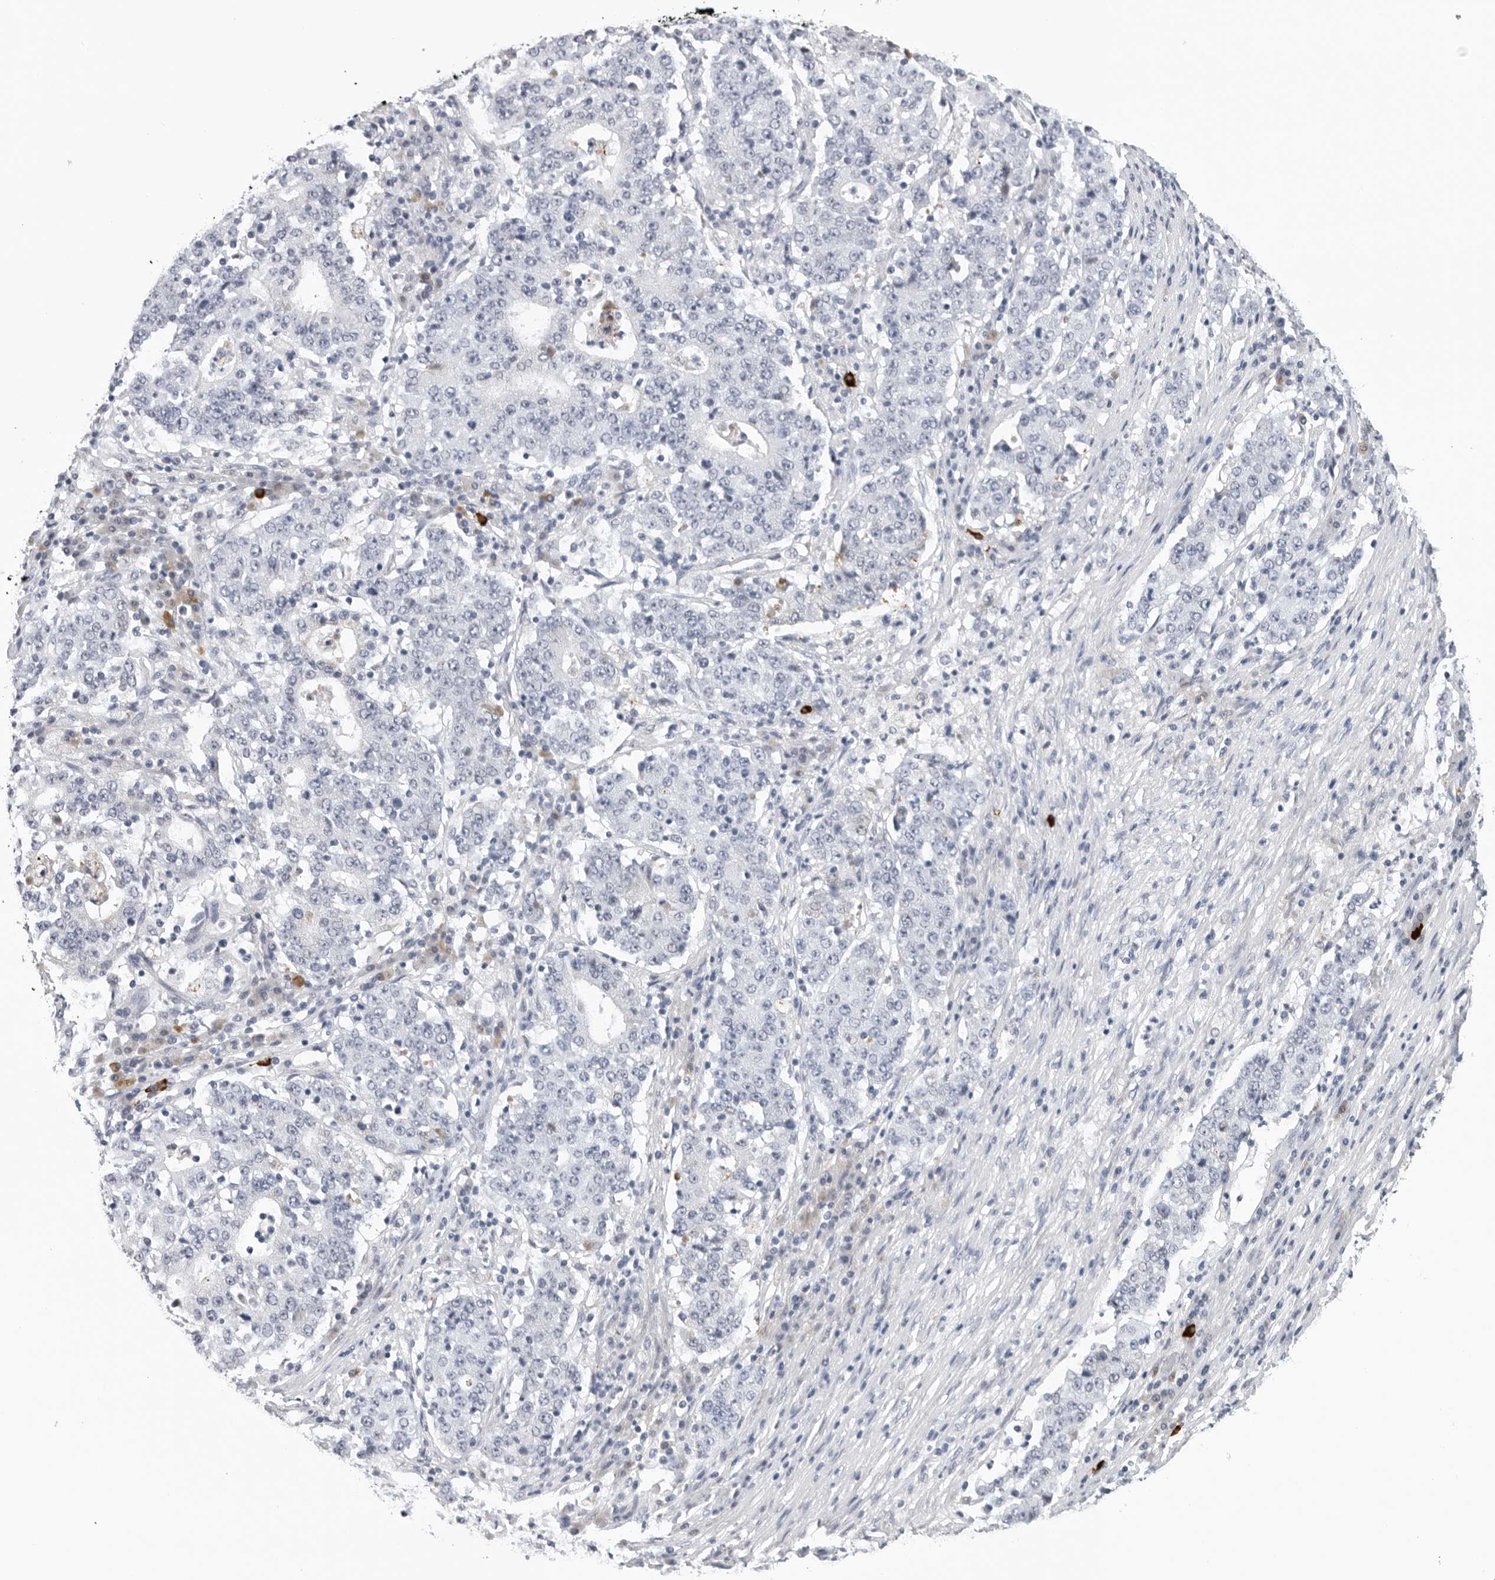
{"staining": {"intensity": "negative", "quantity": "none", "location": "none"}, "tissue": "stomach cancer", "cell_type": "Tumor cells", "image_type": "cancer", "snomed": [{"axis": "morphology", "description": "Adenocarcinoma, NOS"}, {"axis": "topography", "description": "Stomach"}], "caption": "Stomach cancer (adenocarcinoma) was stained to show a protein in brown. There is no significant staining in tumor cells.", "gene": "ZNF502", "patient": {"sex": "male", "age": 59}}